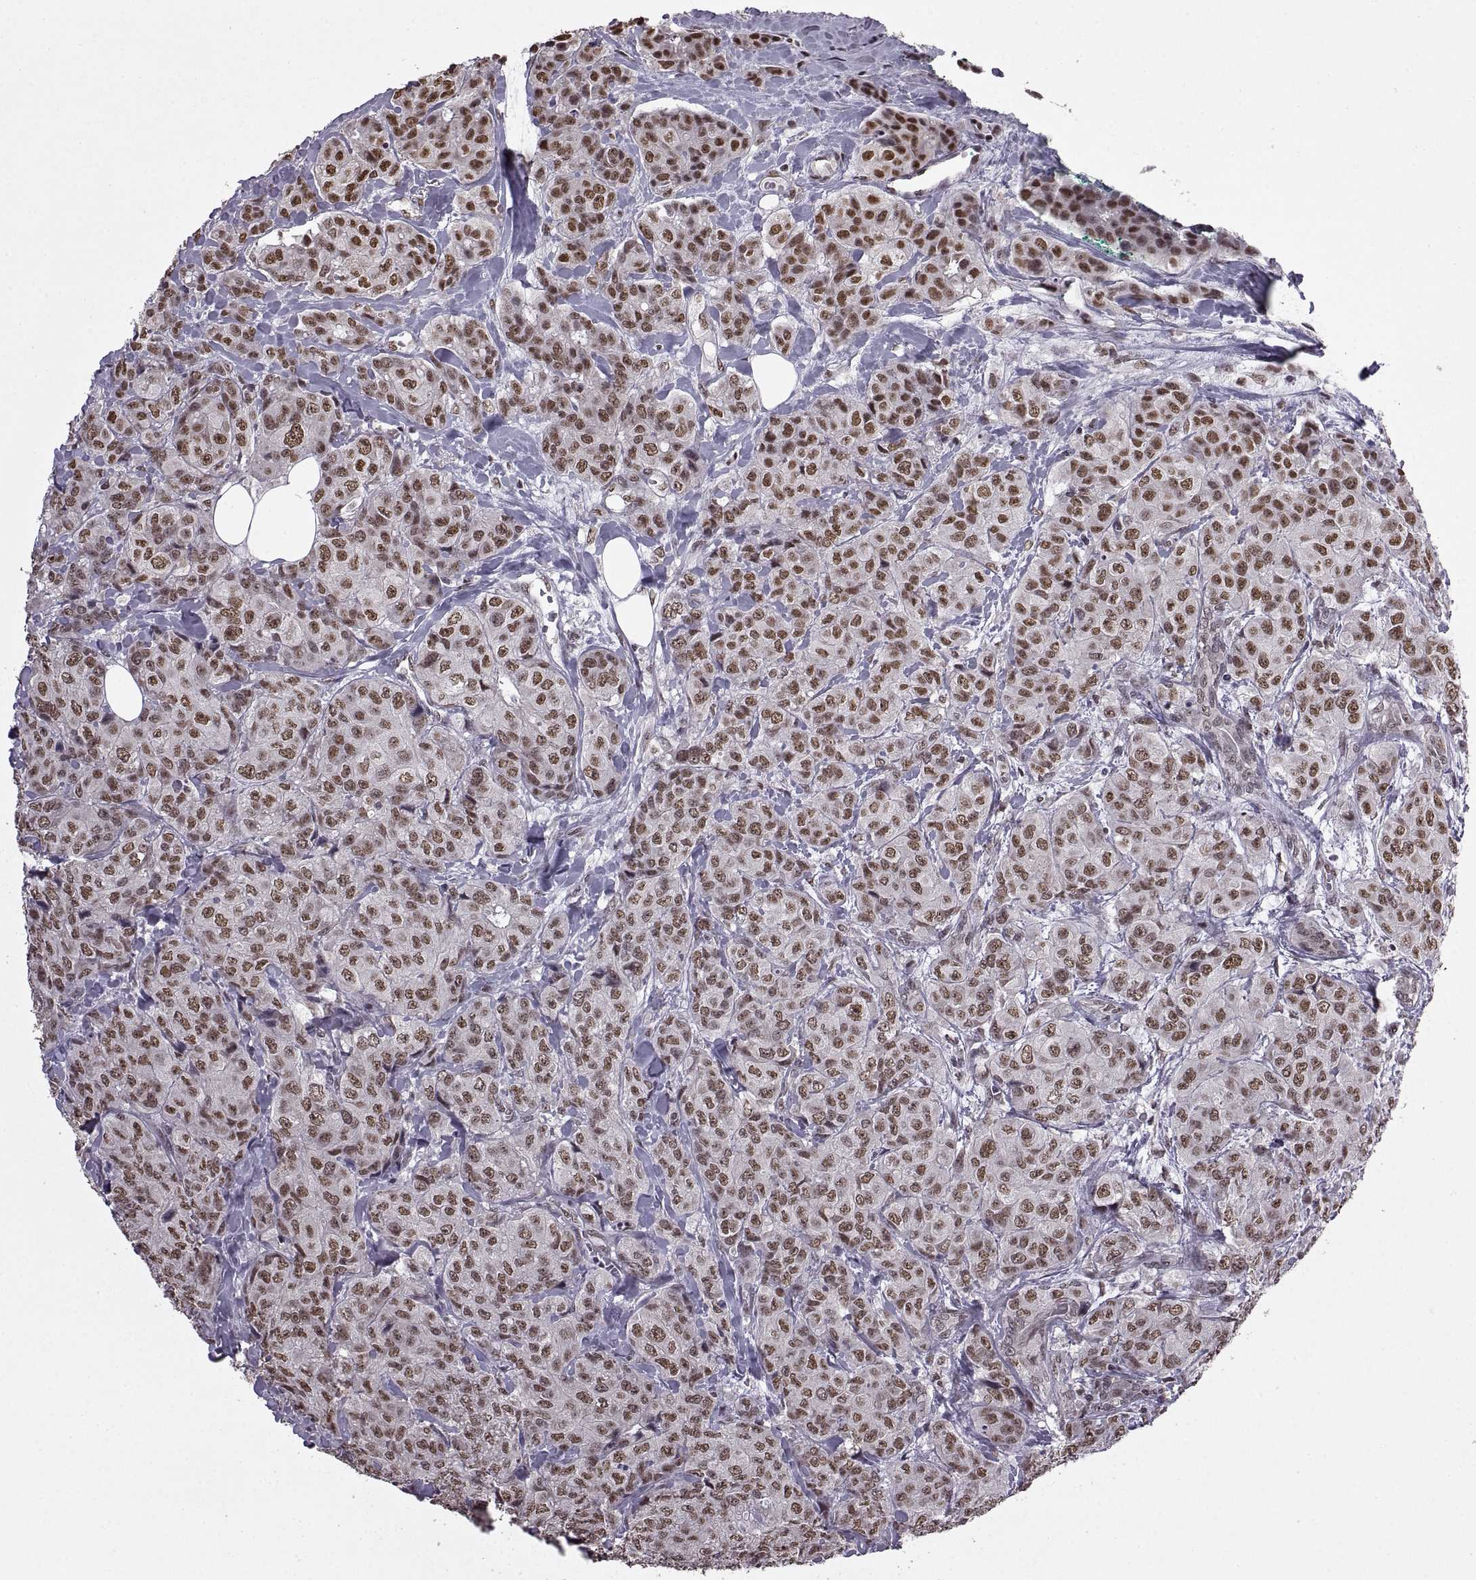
{"staining": {"intensity": "strong", "quantity": ">75%", "location": "nuclear"}, "tissue": "breast cancer", "cell_type": "Tumor cells", "image_type": "cancer", "snomed": [{"axis": "morphology", "description": "Duct carcinoma"}, {"axis": "topography", "description": "Breast"}], "caption": "Human breast infiltrating ductal carcinoma stained for a protein (brown) shows strong nuclear positive positivity in about >75% of tumor cells.", "gene": "INTS3", "patient": {"sex": "female", "age": 43}}